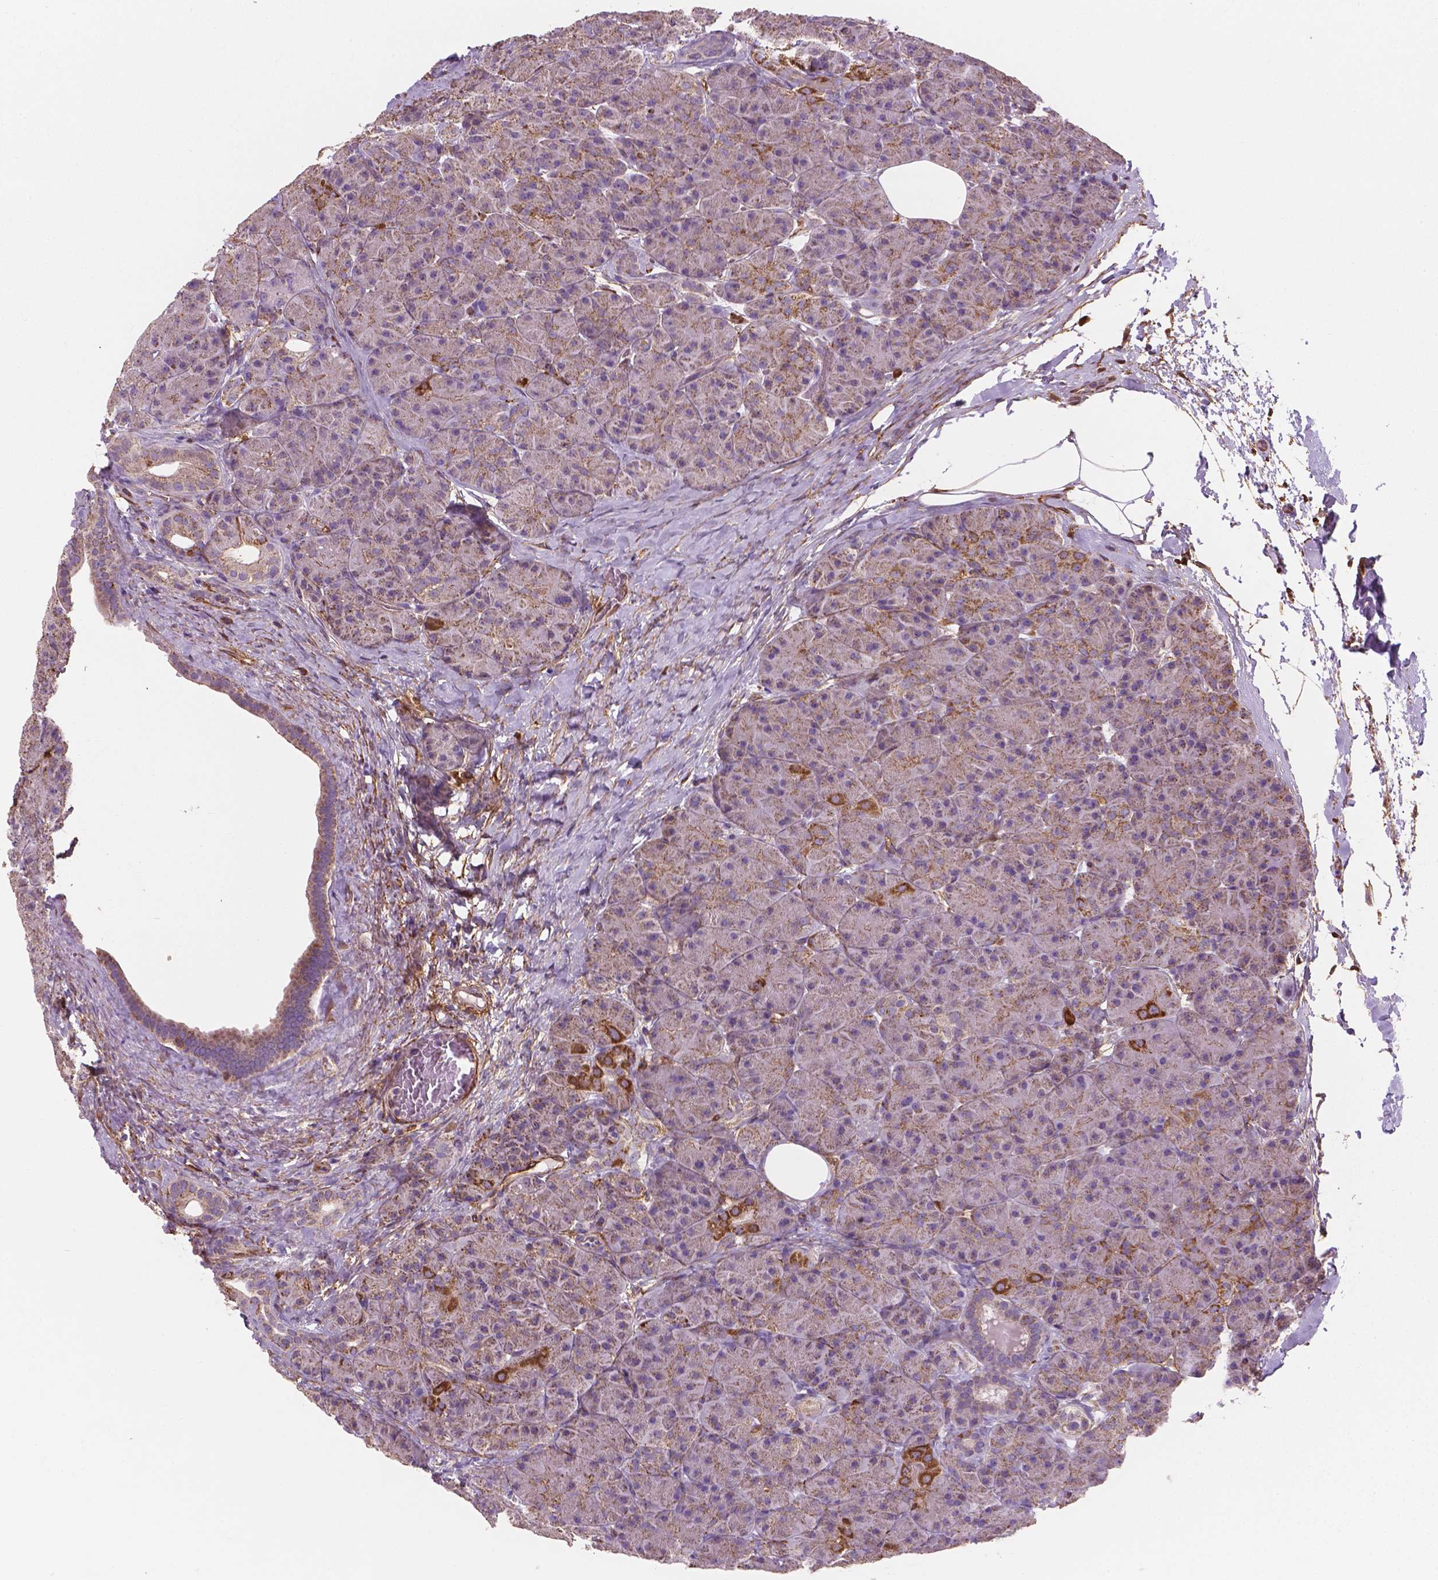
{"staining": {"intensity": "strong", "quantity": "<25%", "location": "cytoplasmic/membranous"}, "tissue": "pancreas", "cell_type": "Exocrine glandular cells", "image_type": "normal", "snomed": [{"axis": "morphology", "description": "Normal tissue, NOS"}, {"axis": "topography", "description": "Pancreas"}], "caption": "An image of human pancreas stained for a protein reveals strong cytoplasmic/membranous brown staining in exocrine glandular cells. Using DAB (brown) and hematoxylin (blue) stains, captured at high magnification using brightfield microscopy.", "gene": "TCAF1", "patient": {"sex": "male", "age": 57}}